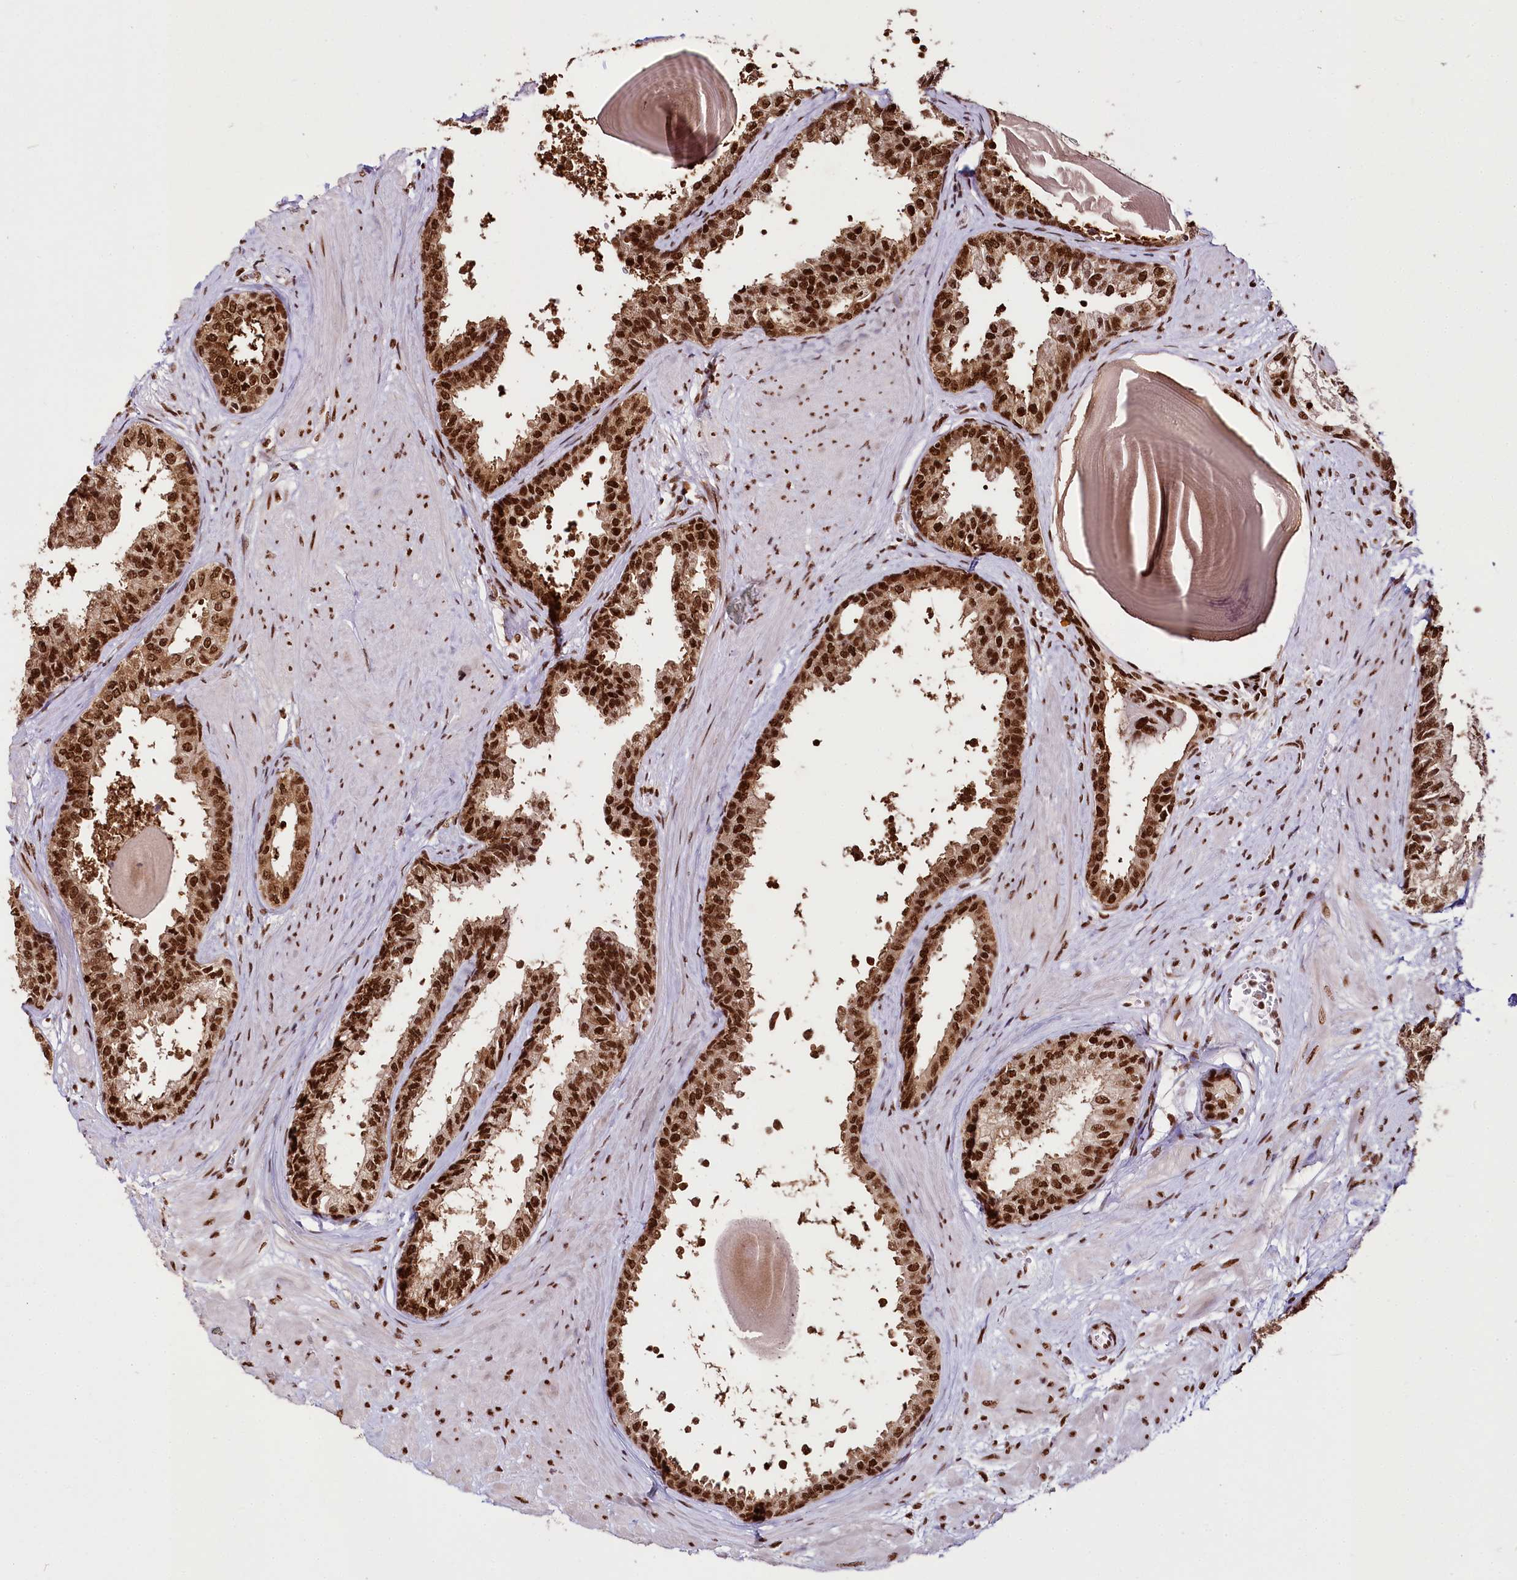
{"staining": {"intensity": "strong", "quantity": ">75%", "location": "cytoplasmic/membranous,nuclear"}, "tissue": "prostate", "cell_type": "Glandular cells", "image_type": "normal", "snomed": [{"axis": "morphology", "description": "Normal tissue, NOS"}, {"axis": "topography", "description": "Prostate"}], "caption": "Protein expression analysis of unremarkable prostate reveals strong cytoplasmic/membranous,nuclear staining in about >75% of glandular cells.", "gene": "SMARCE1", "patient": {"sex": "male", "age": 48}}